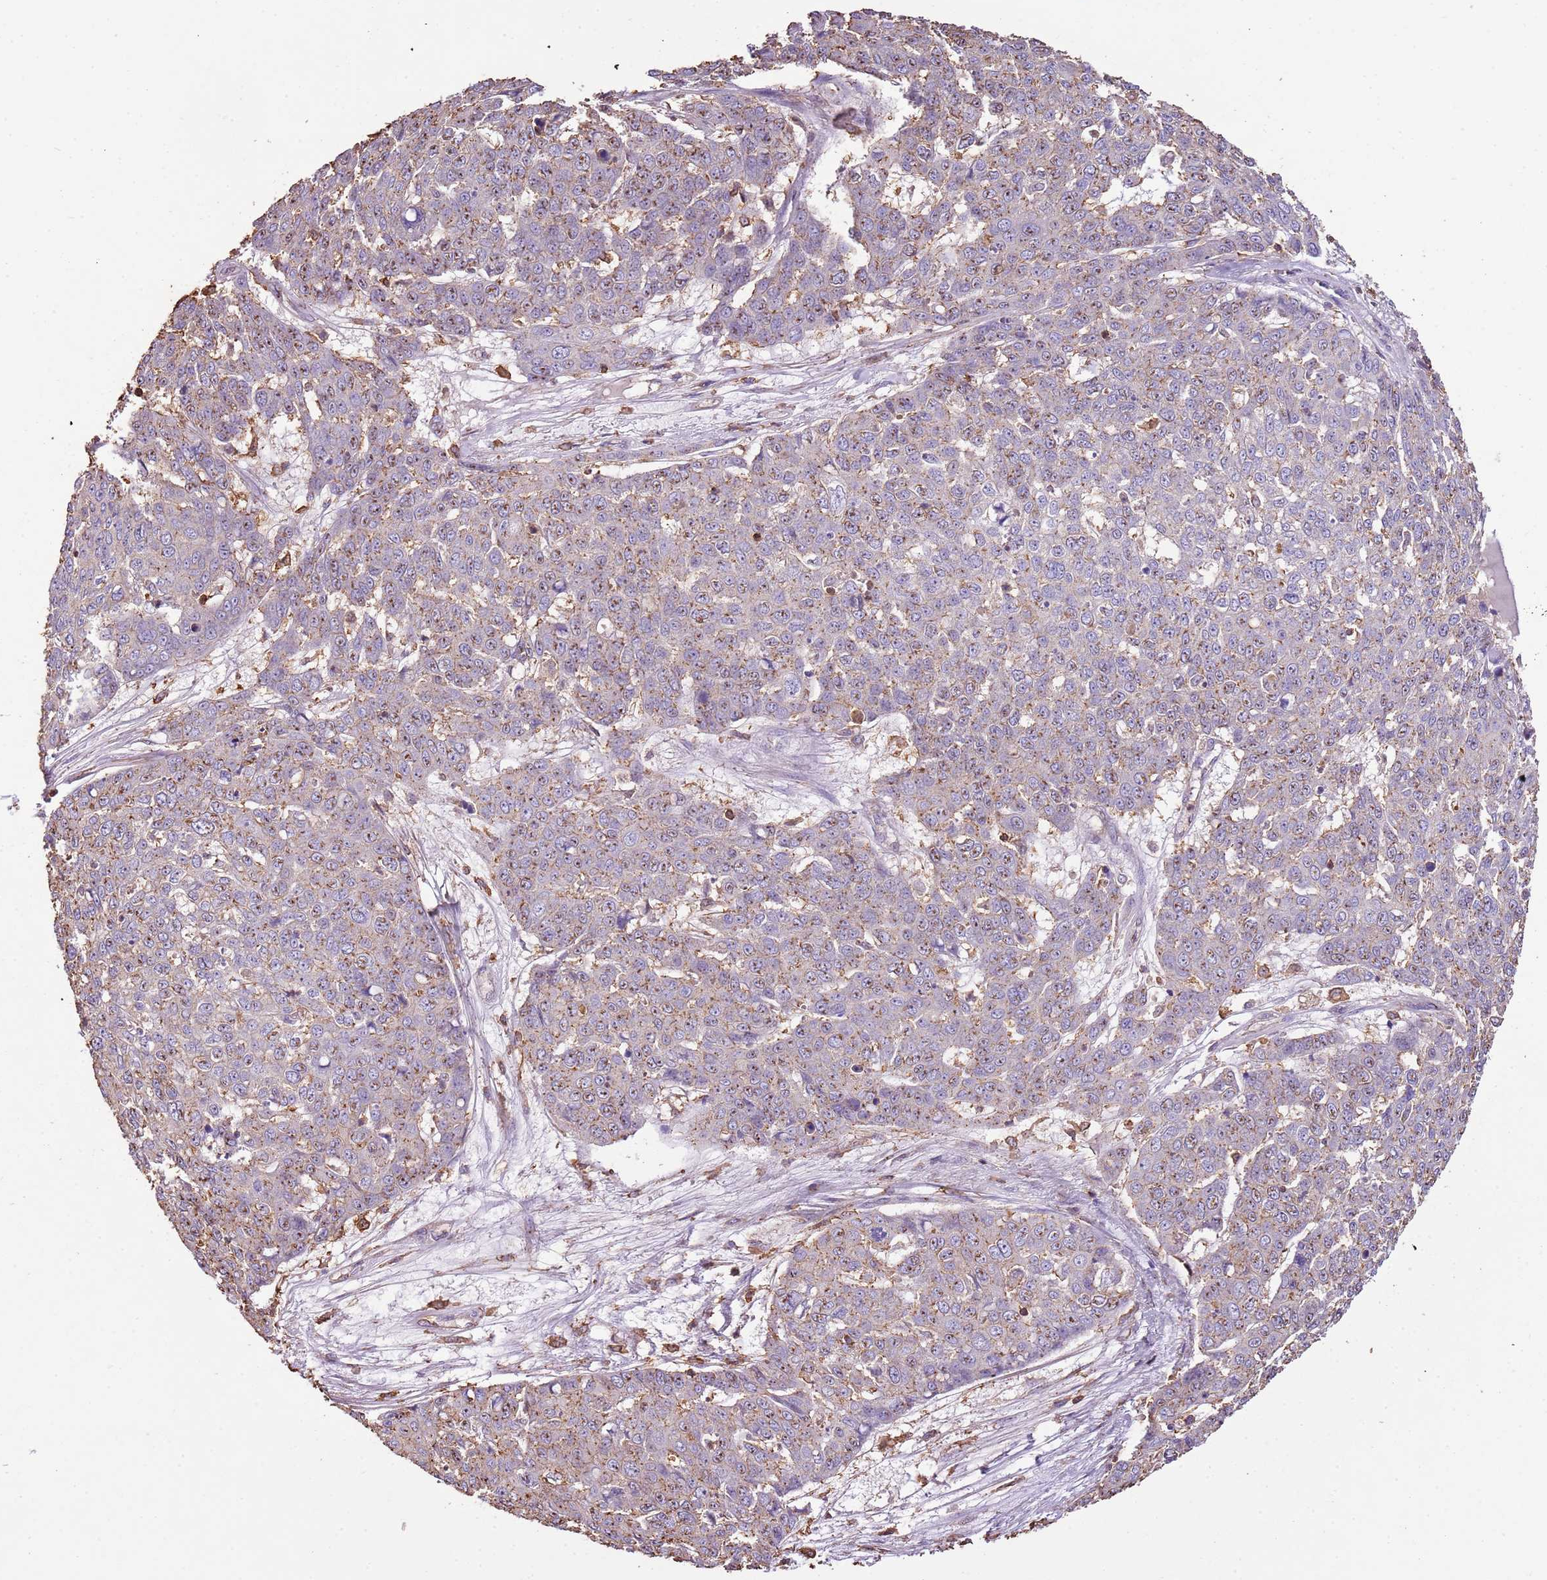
{"staining": {"intensity": "weak", "quantity": "25%-75%", "location": "cytoplasmic/membranous"}, "tissue": "skin cancer", "cell_type": "Tumor cells", "image_type": "cancer", "snomed": [{"axis": "morphology", "description": "Squamous cell carcinoma, NOS"}, {"axis": "topography", "description": "Skin"}], "caption": "Tumor cells display low levels of weak cytoplasmic/membranous positivity in about 25%-75% of cells in squamous cell carcinoma (skin). The staining is performed using DAB (3,3'-diaminobenzidine) brown chromogen to label protein expression. The nuclei are counter-stained blue using hematoxylin.", "gene": "ARL10", "patient": {"sex": "male", "age": 71}}